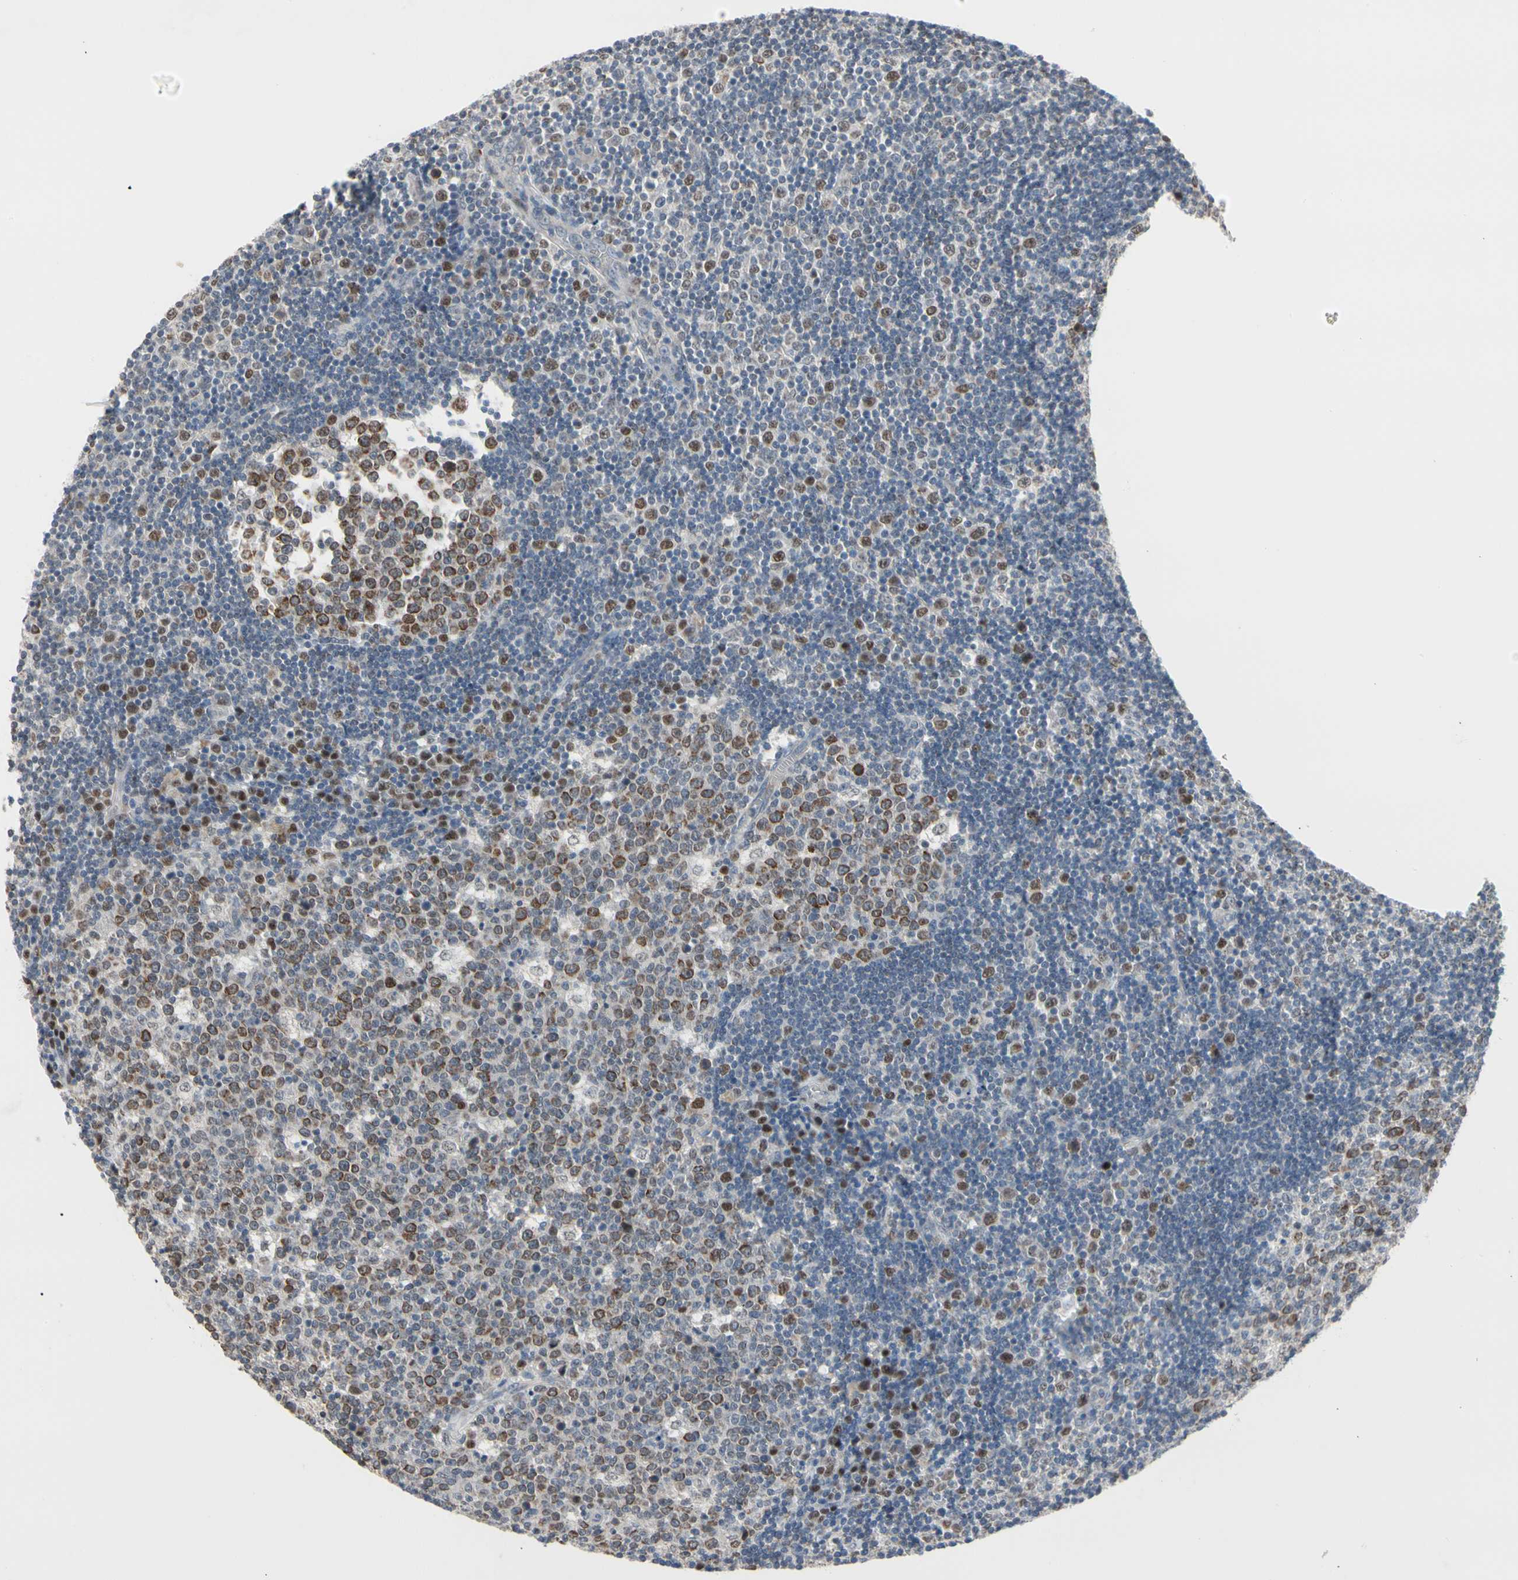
{"staining": {"intensity": "moderate", "quantity": "25%-75%", "location": "cytoplasmic/membranous"}, "tissue": "lymph node", "cell_type": "Germinal center cells", "image_type": "normal", "snomed": [{"axis": "morphology", "description": "Normal tissue, NOS"}, {"axis": "topography", "description": "Lymph node"}, {"axis": "topography", "description": "Salivary gland"}], "caption": "About 25%-75% of germinal center cells in benign lymph node display moderate cytoplasmic/membranous protein expression as visualized by brown immunohistochemical staining.", "gene": "MARK1", "patient": {"sex": "male", "age": 8}}